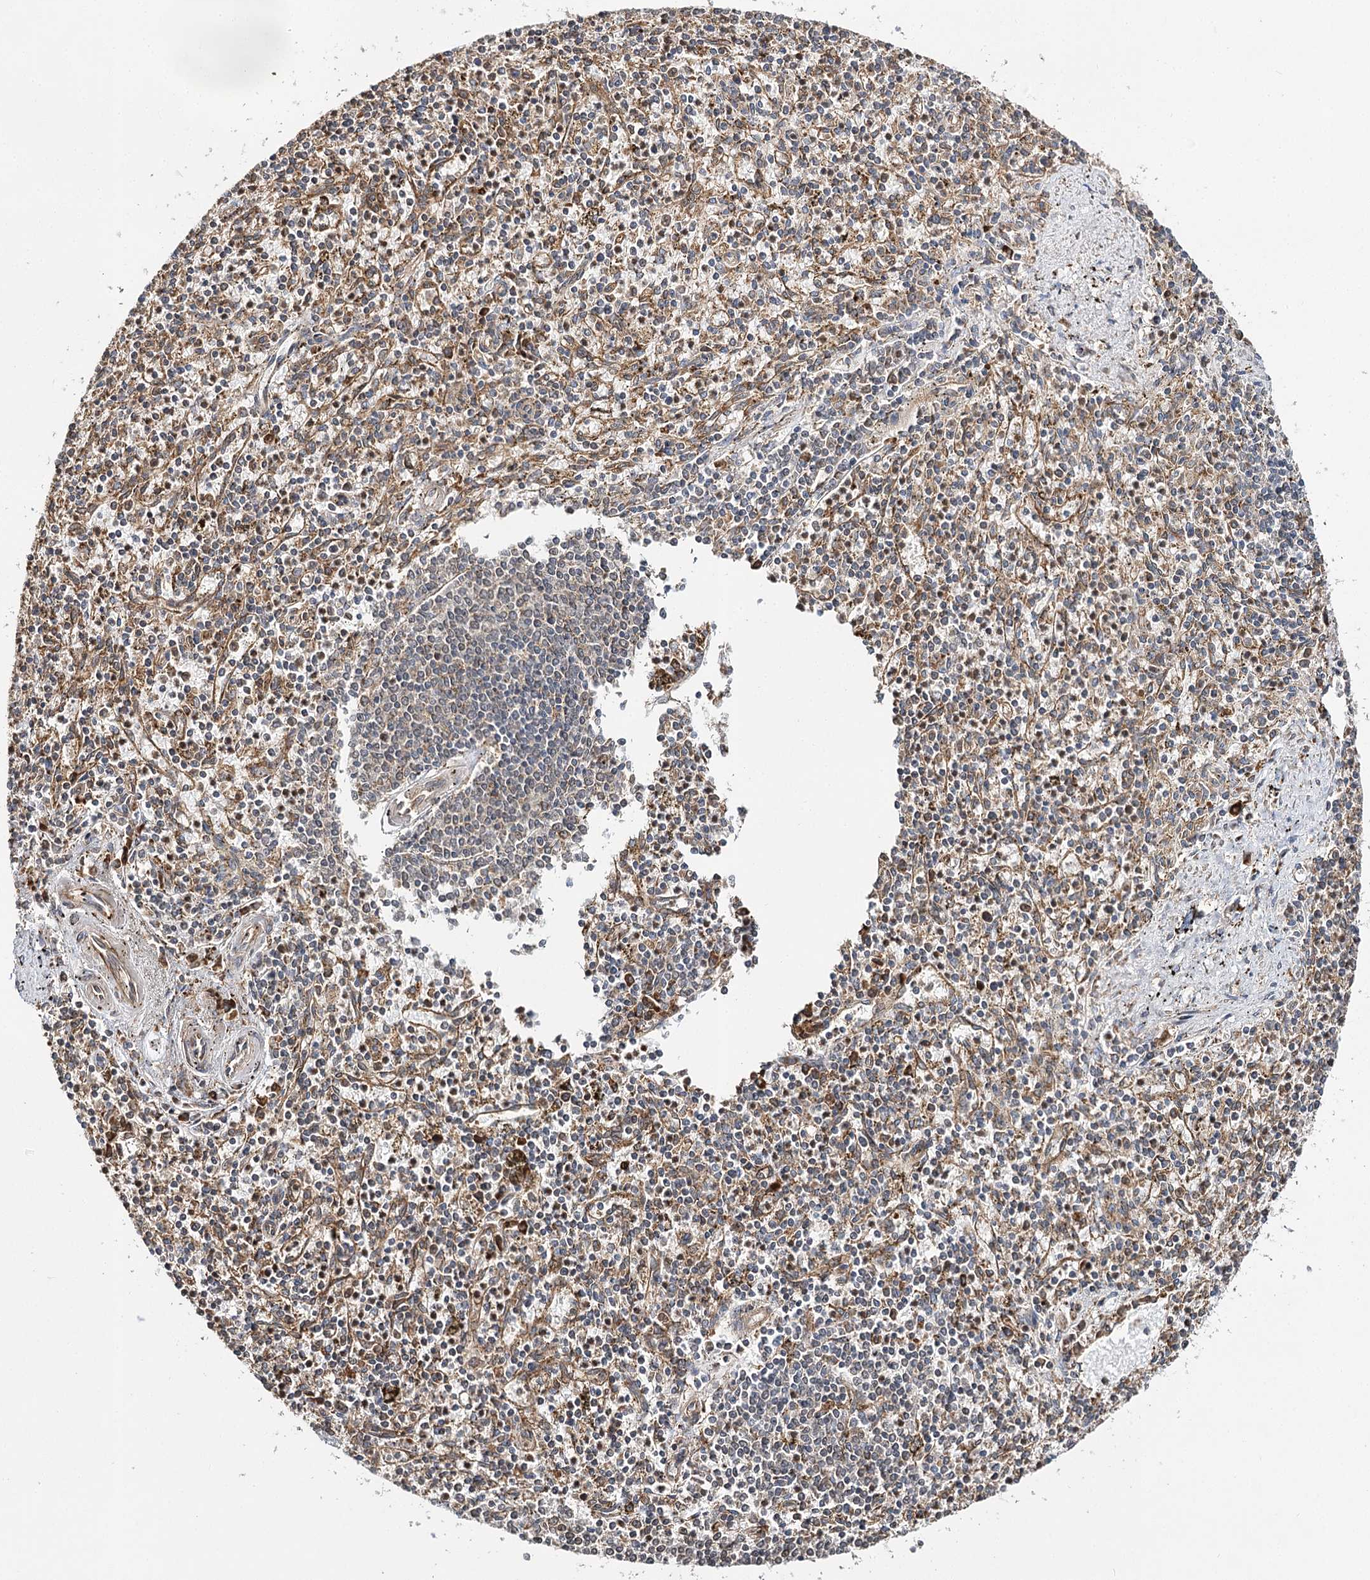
{"staining": {"intensity": "weak", "quantity": "<25%", "location": "cytoplasmic/membranous"}, "tissue": "spleen", "cell_type": "Cells in red pulp", "image_type": "normal", "snomed": [{"axis": "morphology", "description": "Normal tissue, NOS"}, {"axis": "topography", "description": "Spleen"}], "caption": "The immunohistochemistry (IHC) histopathology image has no significant positivity in cells in red pulp of spleen. (DAB immunohistochemistry (IHC), high magnification).", "gene": "DNAJB14", "patient": {"sex": "male", "age": 72}}